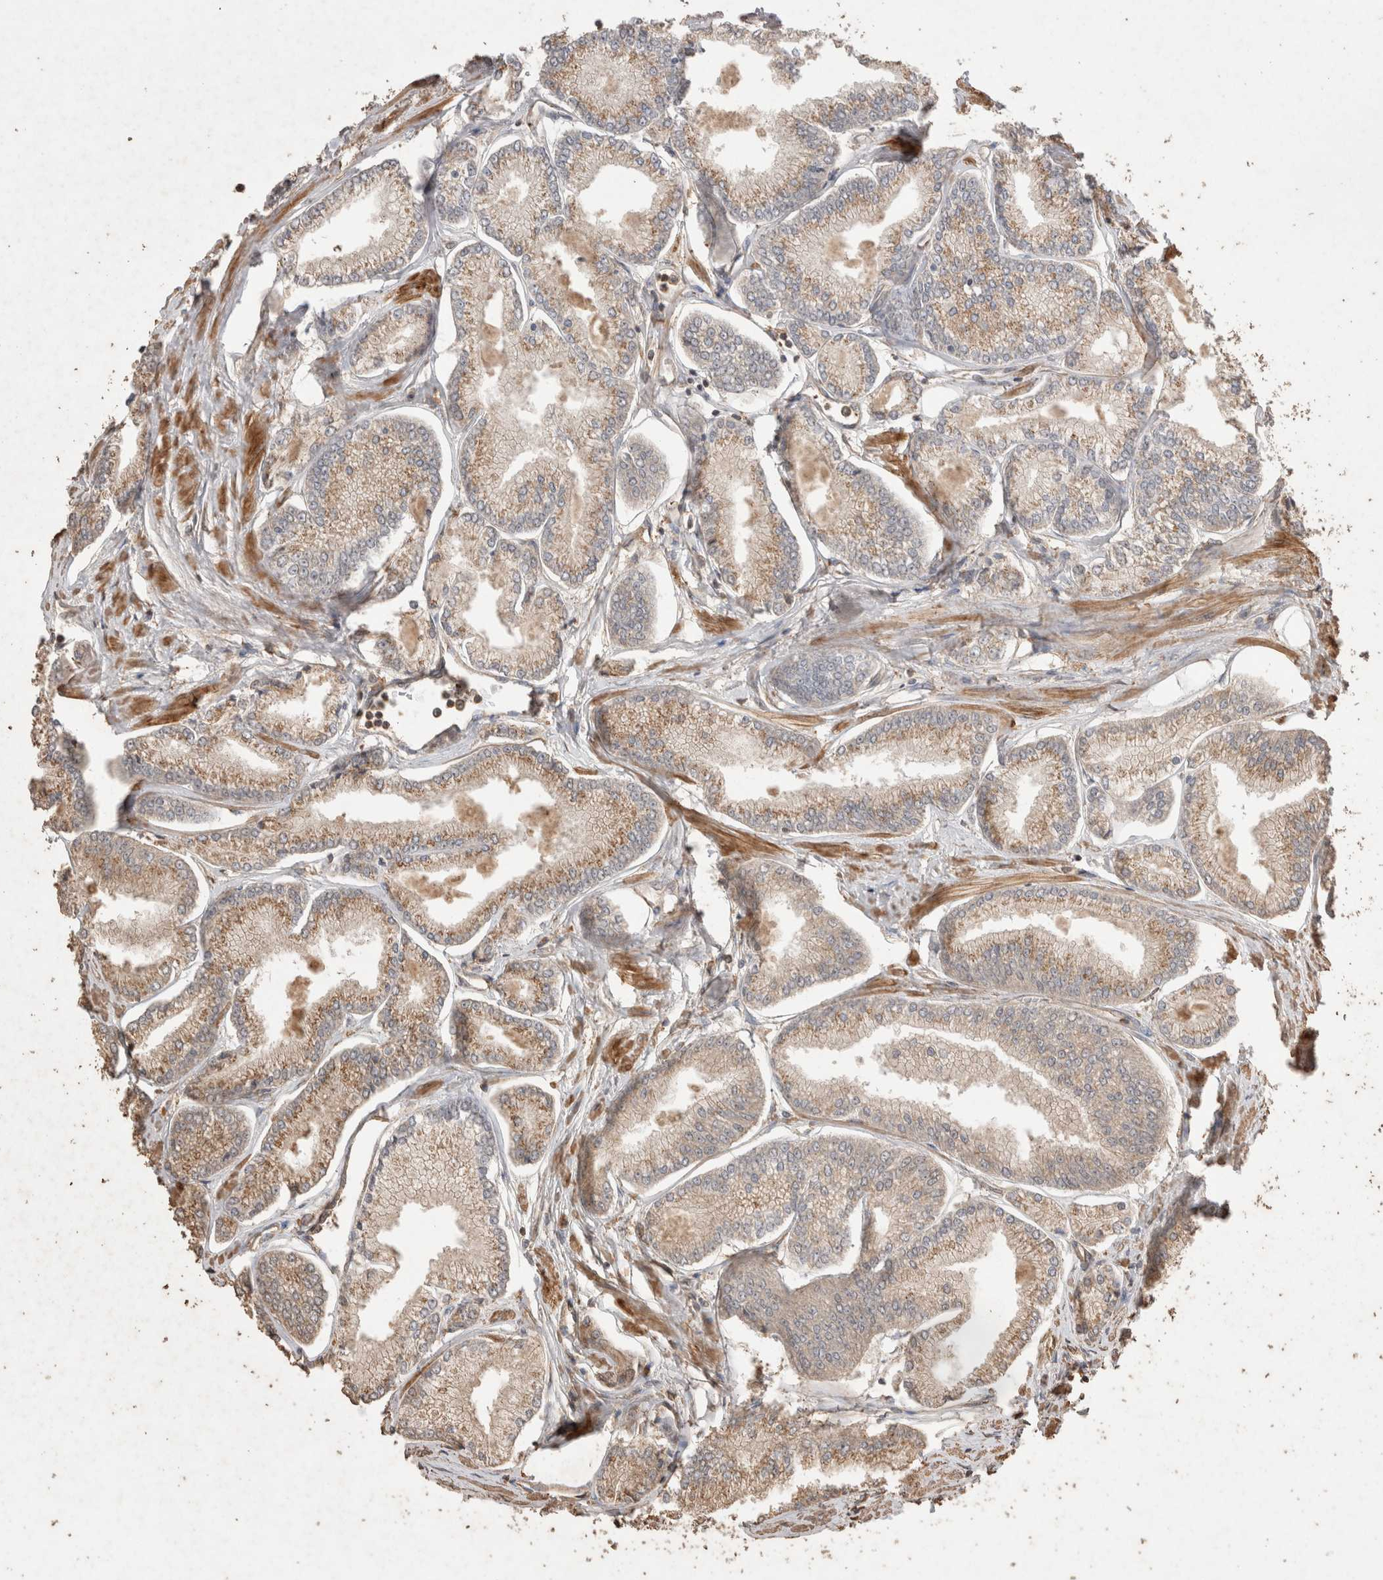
{"staining": {"intensity": "moderate", "quantity": "25%-75%", "location": "cytoplasmic/membranous"}, "tissue": "prostate cancer", "cell_type": "Tumor cells", "image_type": "cancer", "snomed": [{"axis": "morphology", "description": "Adenocarcinoma, Low grade"}, {"axis": "topography", "description": "Prostate"}], "caption": "The immunohistochemical stain labels moderate cytoplasmic/membranous positivity in tumor cells of prostate cancer (low-grade adenocarcinoma) tissue.", "gene": "SNX31", "patient": {"sex": "male", "age": 52}}